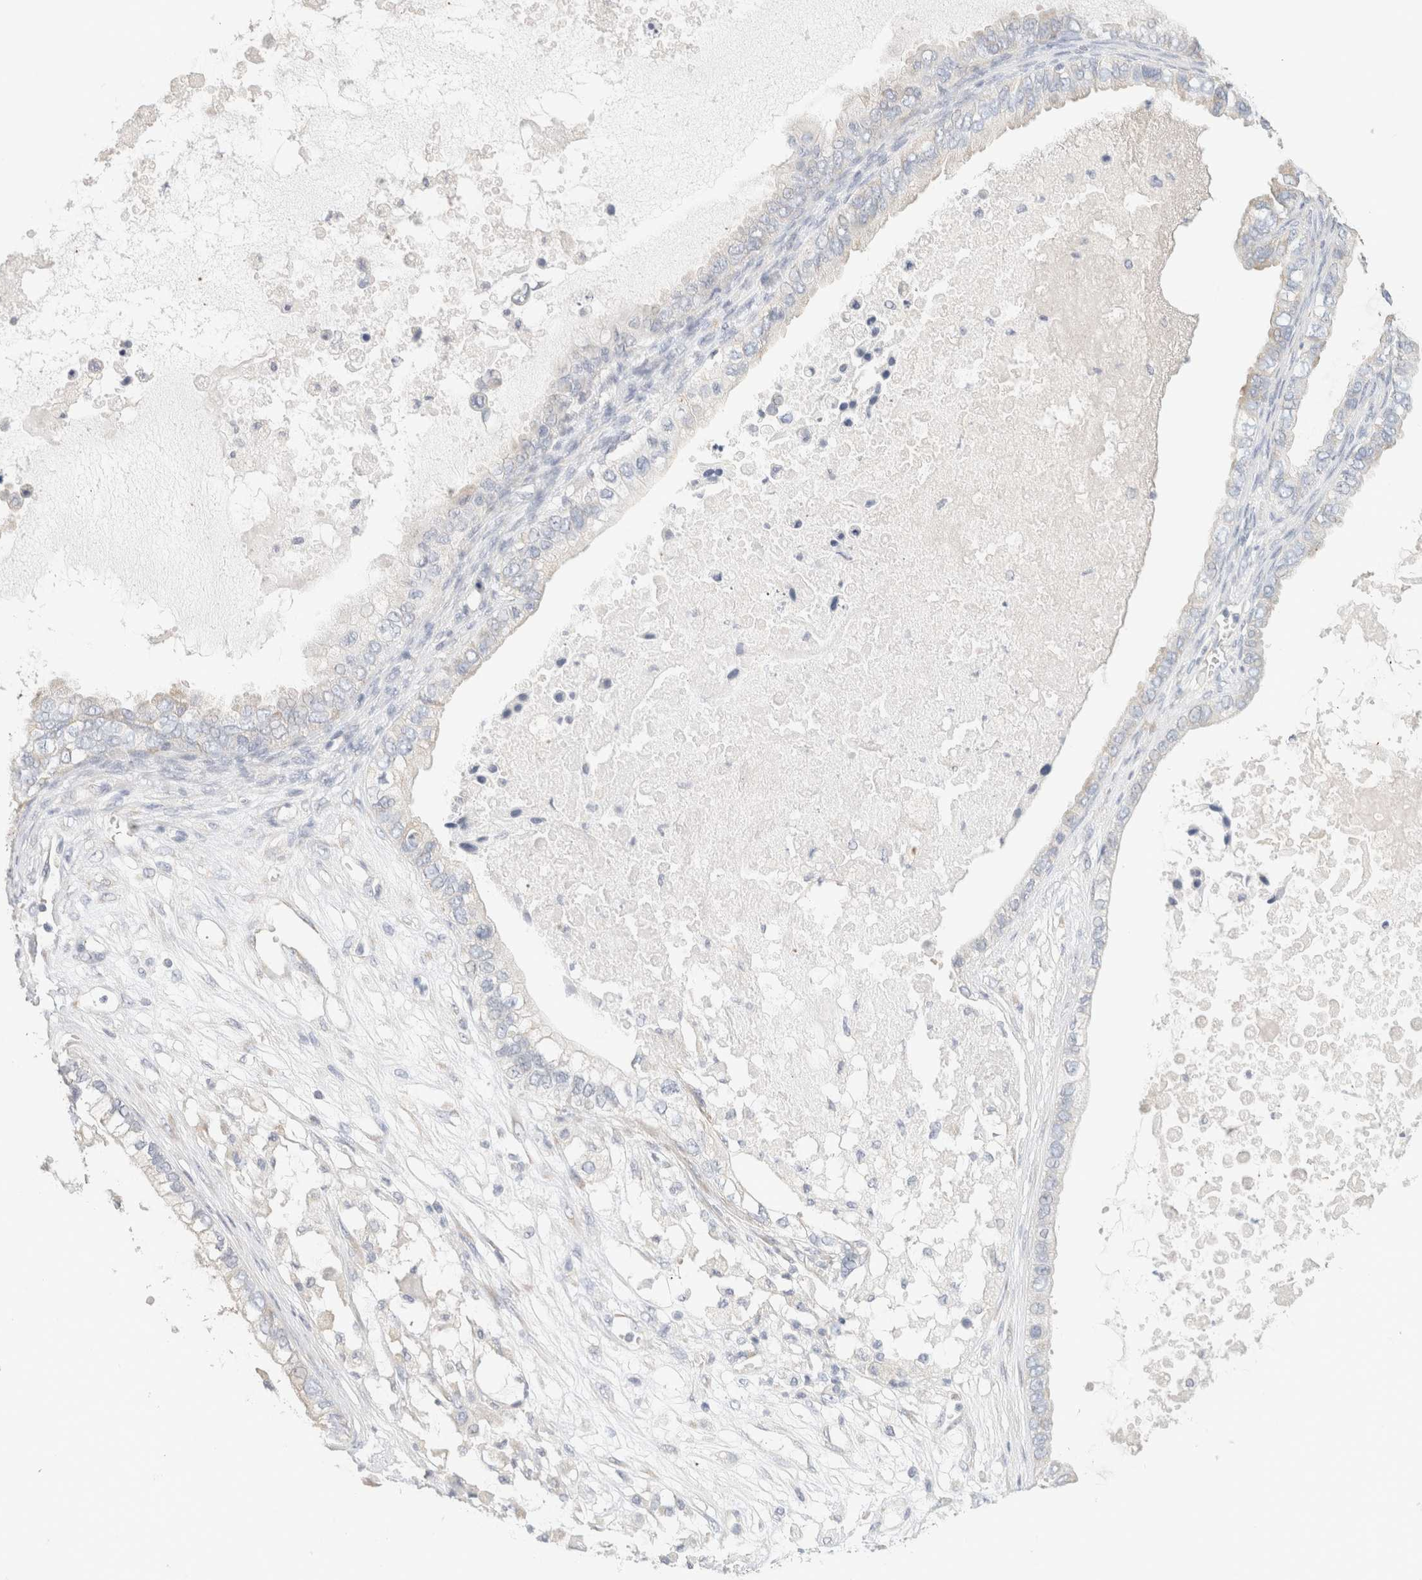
{"staining": {"intensity": "negative", "quantity": "none", "location": "none"}, "tissue": "ovarian cancer", "cell_type": "Tumor cells", "image_type": "cancer", "snomed": [{"axis": "morphology", "description": "Cystadenocarcinoma, mucinous, NOS"}, {"axis": "topography", "description": "Ovary"}], "caption": "The immunohistochemistry photomicrograph has no significant positivity in tumor cells of ovarian cancer tissue.", "gene": "NEFM", "patient": {"sex": "female", "age": 80}}